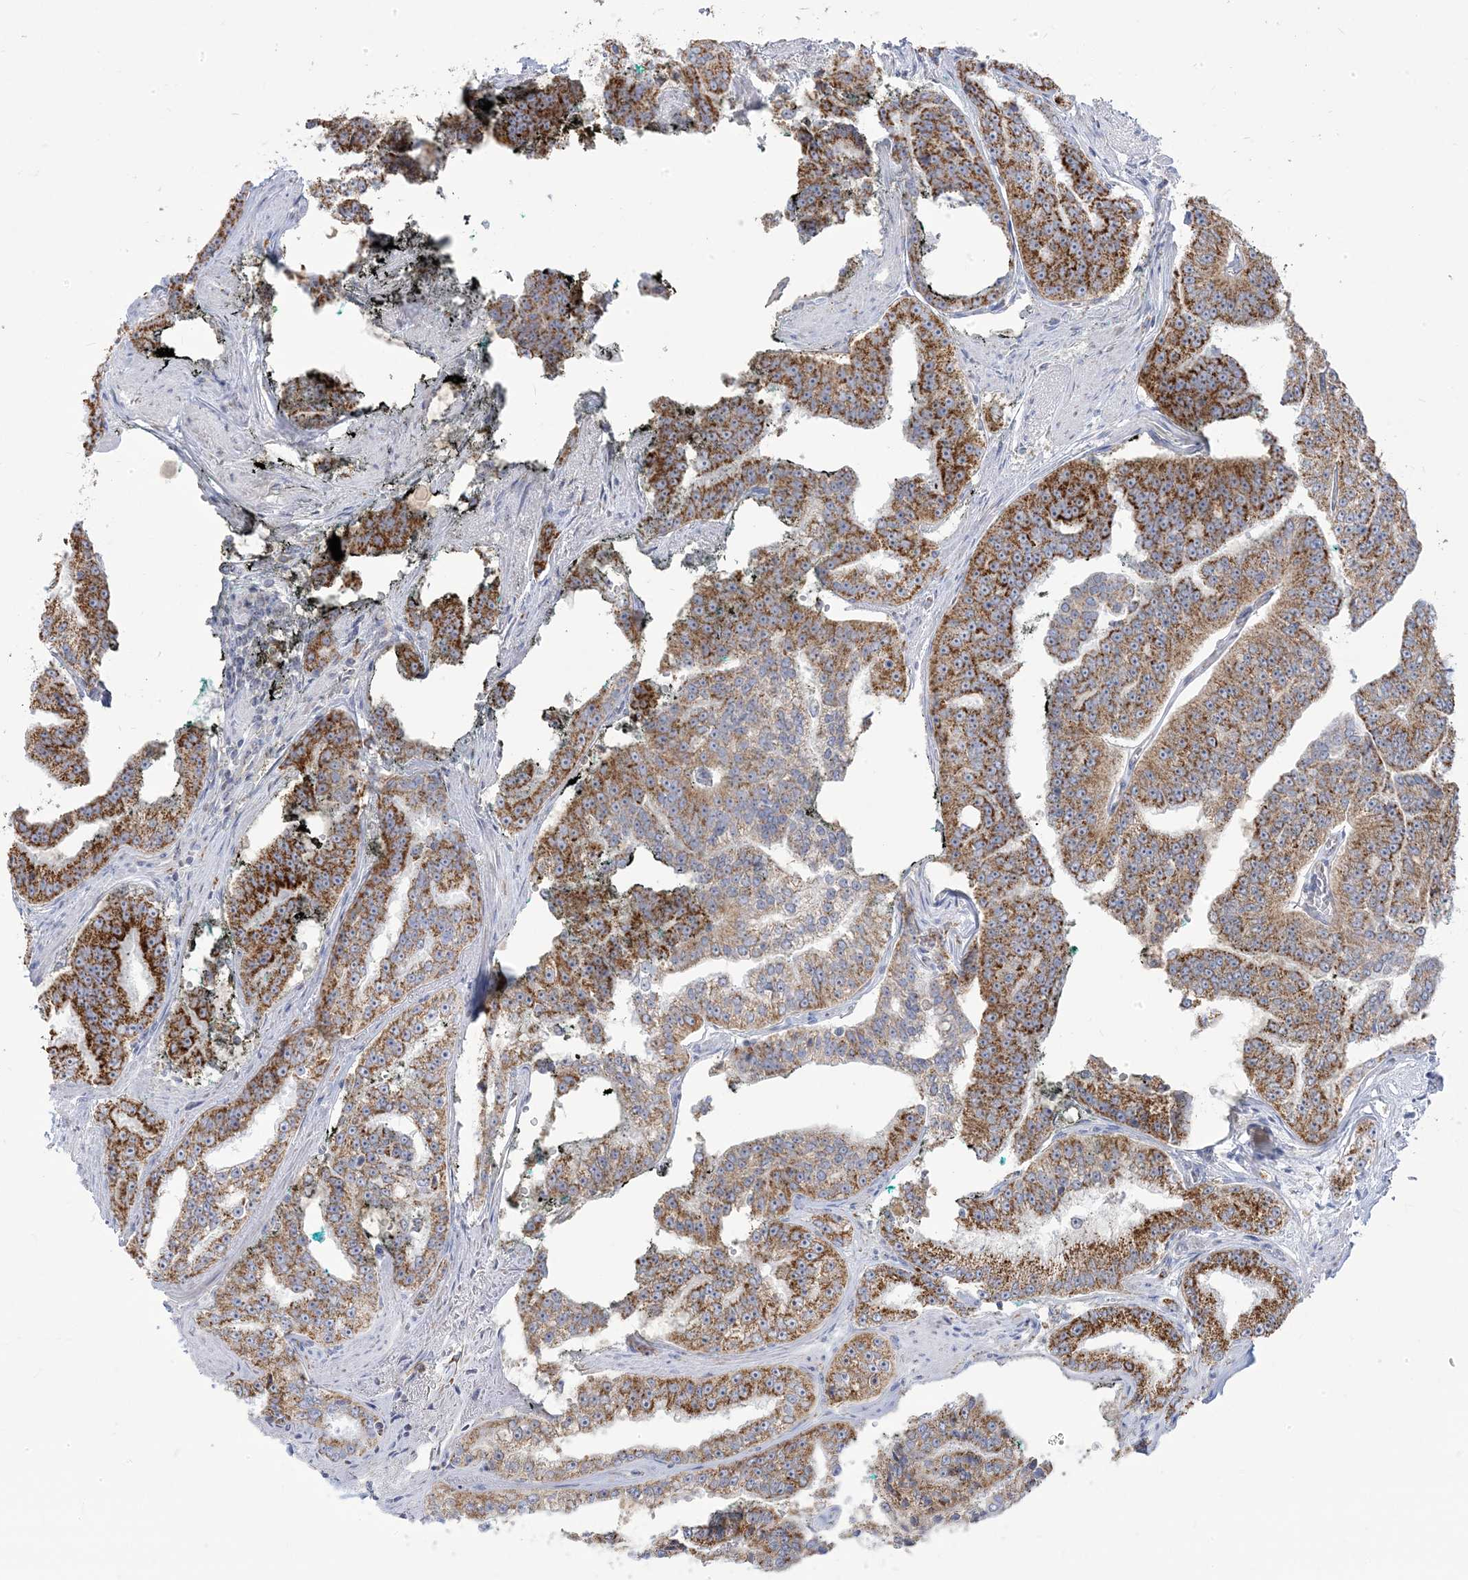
{"staining": {"intensity": "moderate", "quantity": ">75%", "location": "cytoplasmic/membranous"}, "tissue": "prostate cancer", "cell_type": "Tumor cells", "image_type": "cancer", "snomed": [{"axis": "morphology", "description": "Adenocarcinoma, High grade"}, {"axis": "topography", "description": "Prostate"}], "caption": "High-power microscopy captured an immunohistochemistry (IHC) photomicrograph of high-grade adenocarcinoma (prostate), revealing moderate cytoplasmic/membranous expression in approximately >75% of tumor cells.", "gene": "PCCB", "patient": {"sex": "male", "age": 71}}